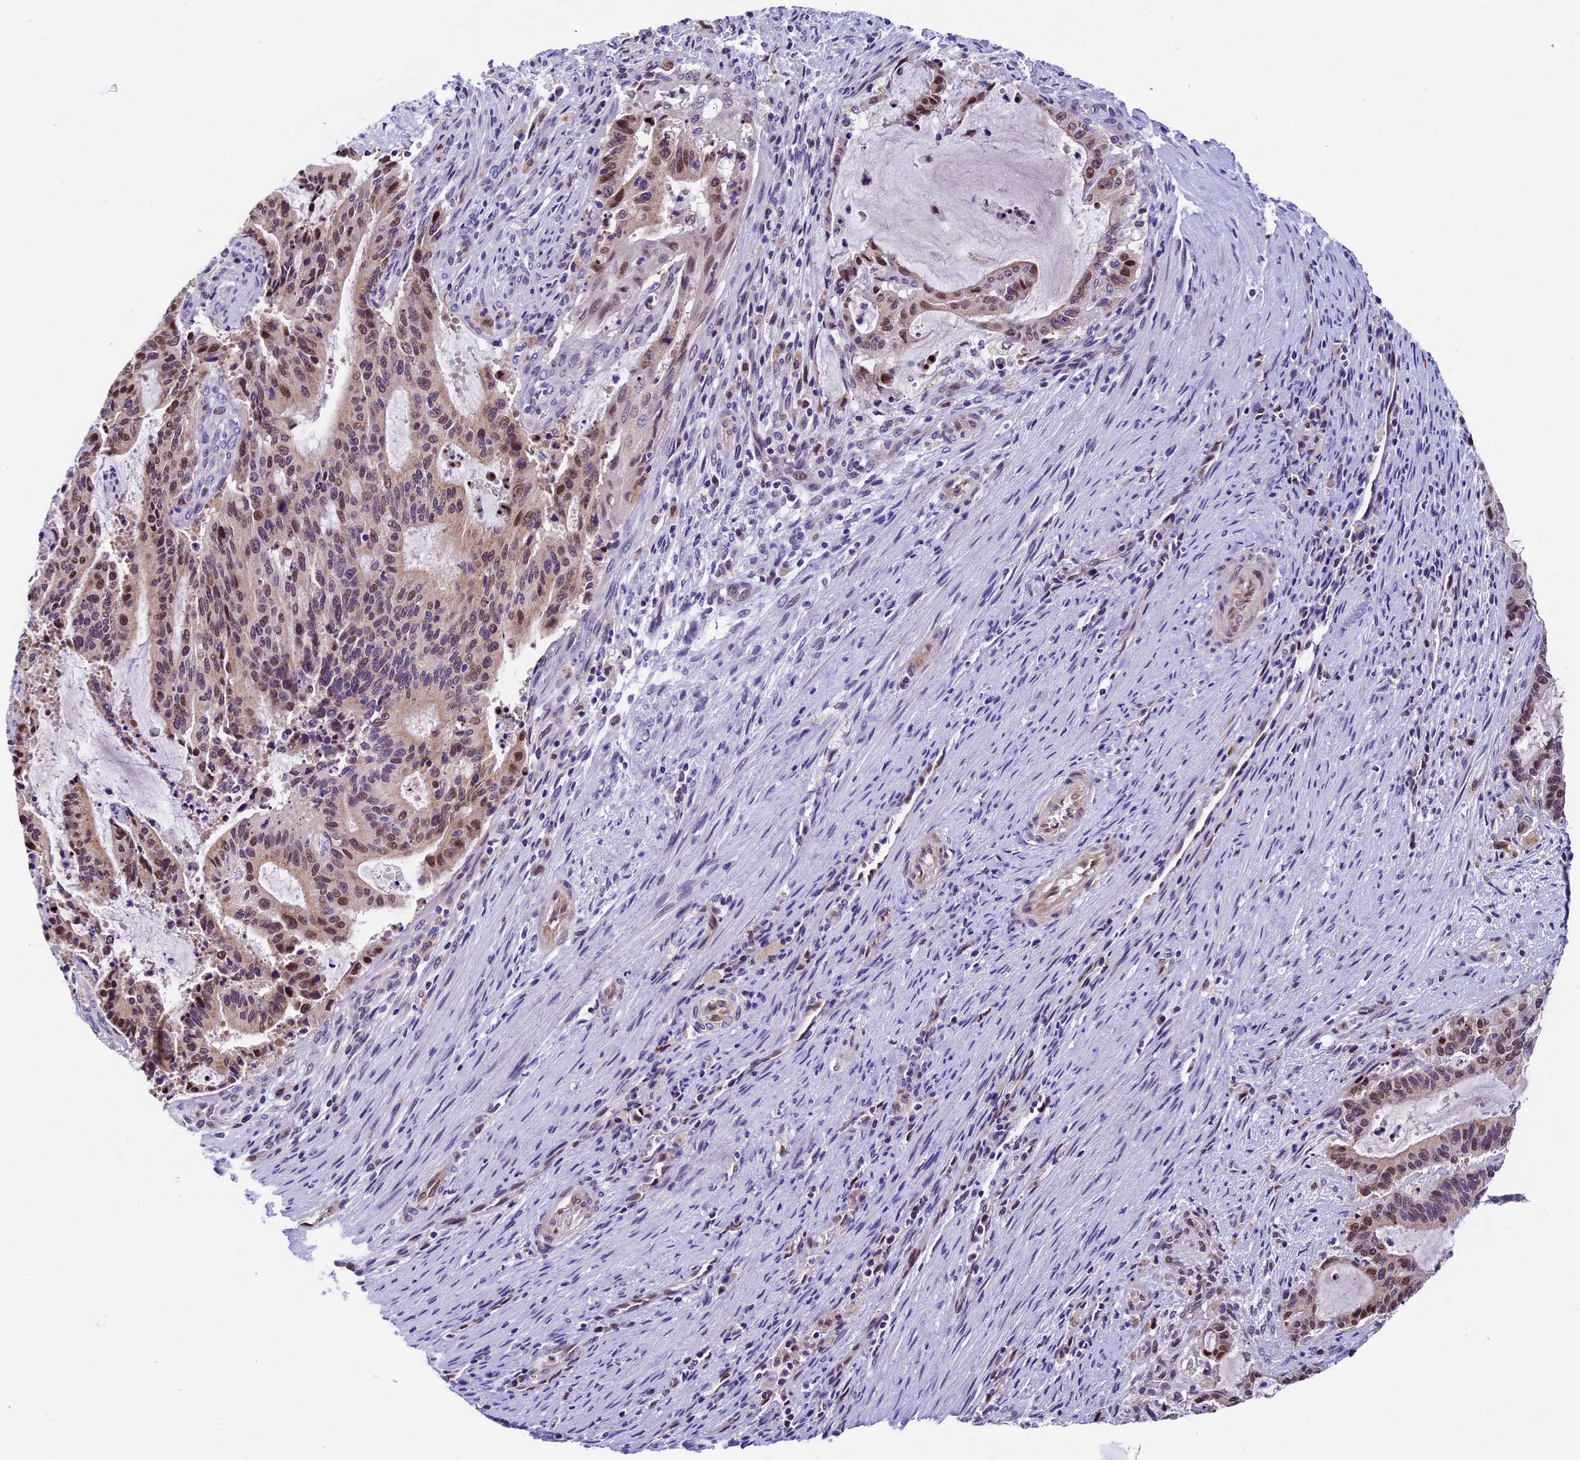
{"staining": {"intensity": "moderate", "quantity": "25%-75%", "location": "nuclear"}, "tissue": "liver cancer", "cell_type": "Tumor cells", "image_type": "cancer", "snomed": [{"axis": "morphology", "description": "Normal tissue, NOS"}, {"axis": "morphology", "description": "Cholangiocarcinoma"}, {"axis": "topography", "description": "Liver"}, {"axis": "topography", "description": "Peripheral nerve tissue"}], "caption": "IHC of cholangiocarcinoma (liver) exhibits medium levels of moderate nuclear positivity in approximately 25%-75% of tumor cells.", "gene": "CCSER1", "patient": {"sex": "female", "age": 73}}